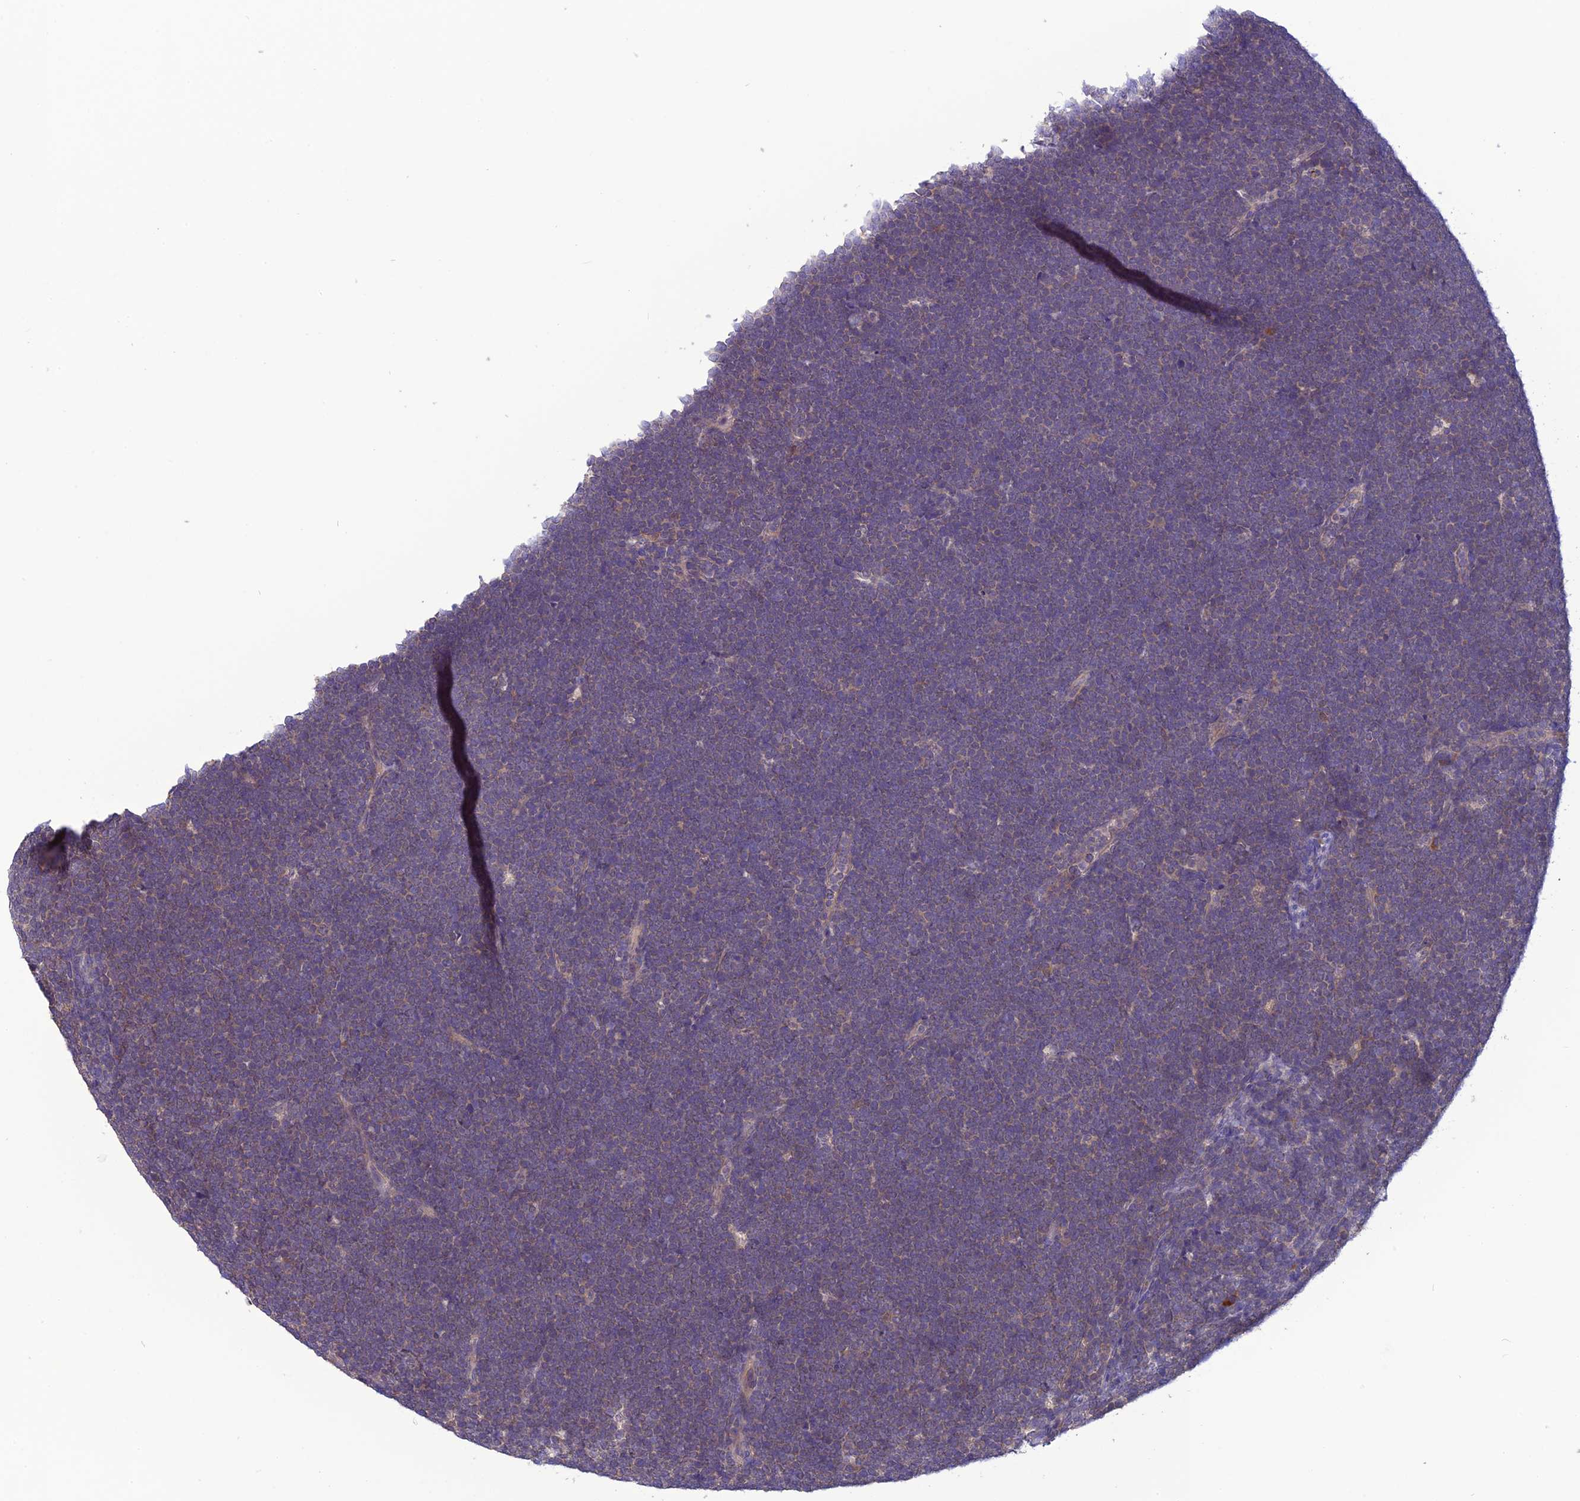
{"staining": {"intensity": "negative", "quantity": "none", "location": "none"}, "tissue": "lymphoma", "cell_type": "Tumor cells", "image_type": "cancer", "snomed": [{"axis": "morphology", "description": "Malignant lymphoma, non-Hodgkin's type, High grade"}, {"axis": "topography", "description": "Lymph node"}], "caption": "Tumor cells are negative for protein expression in human lymphoma.", "gene": "PSMF1", "patient": {"sex": "male", "age": 13}}